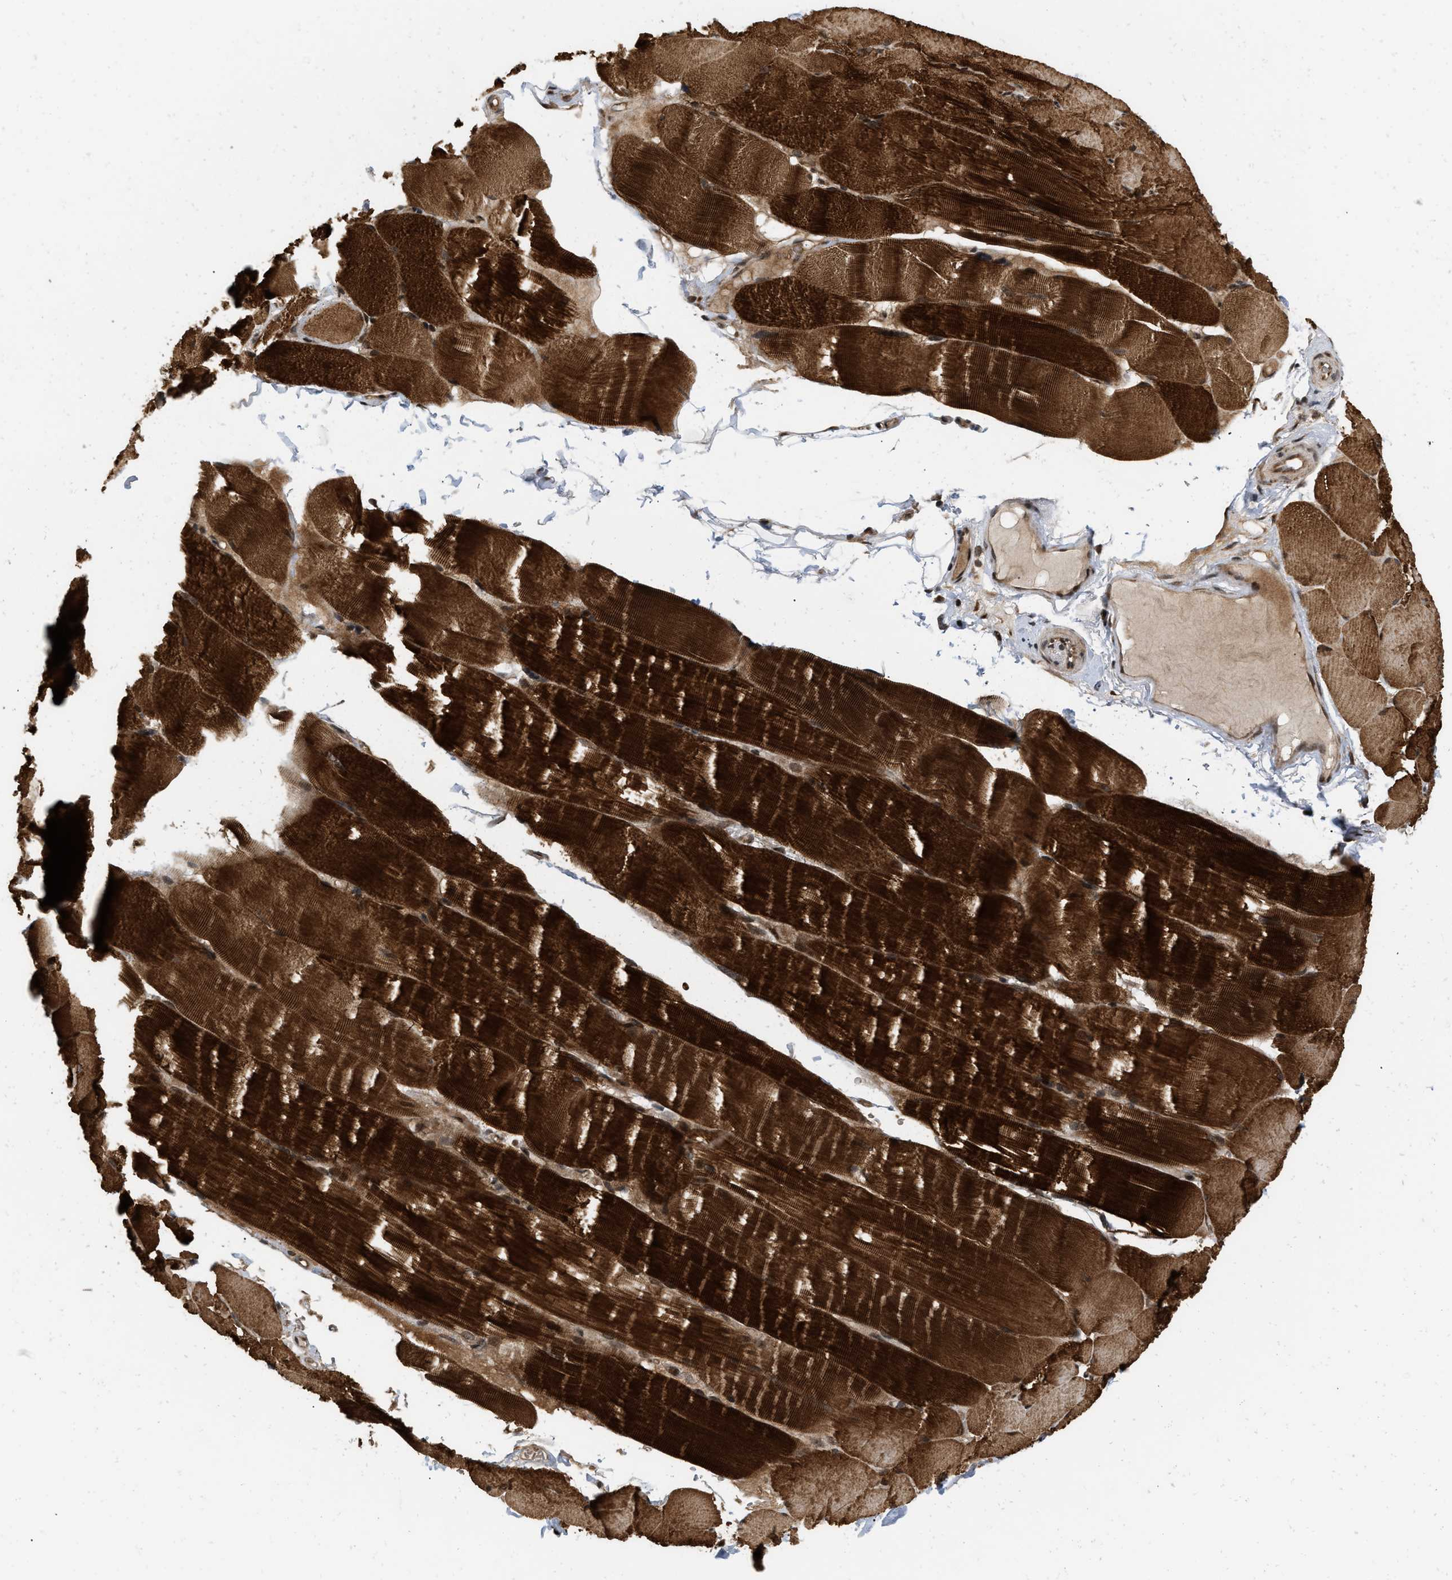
{"staining": {"intensity": "strong", "quantity": ">75%", "location": "cytoplasmic/membranous"}, "tissue": "skeletal muscle", "cell_type": "Myocytes", "image_type": "normal", "snomed": [{"axis": "morphology", "description": "Normal tissue, NOS"}, {"axis": "topography", "description": "Skin"}, {"axis": "topography", "description": "Skeletal muscle"}], "caption": "Immunohistochemistry of benign skeletal muscle displays high levels of strong cytoplasmic/membranous positivity in about >75% of myocytes.", "gene": "ANKRD11", "patient": {"sex": "male", "age": 83}}